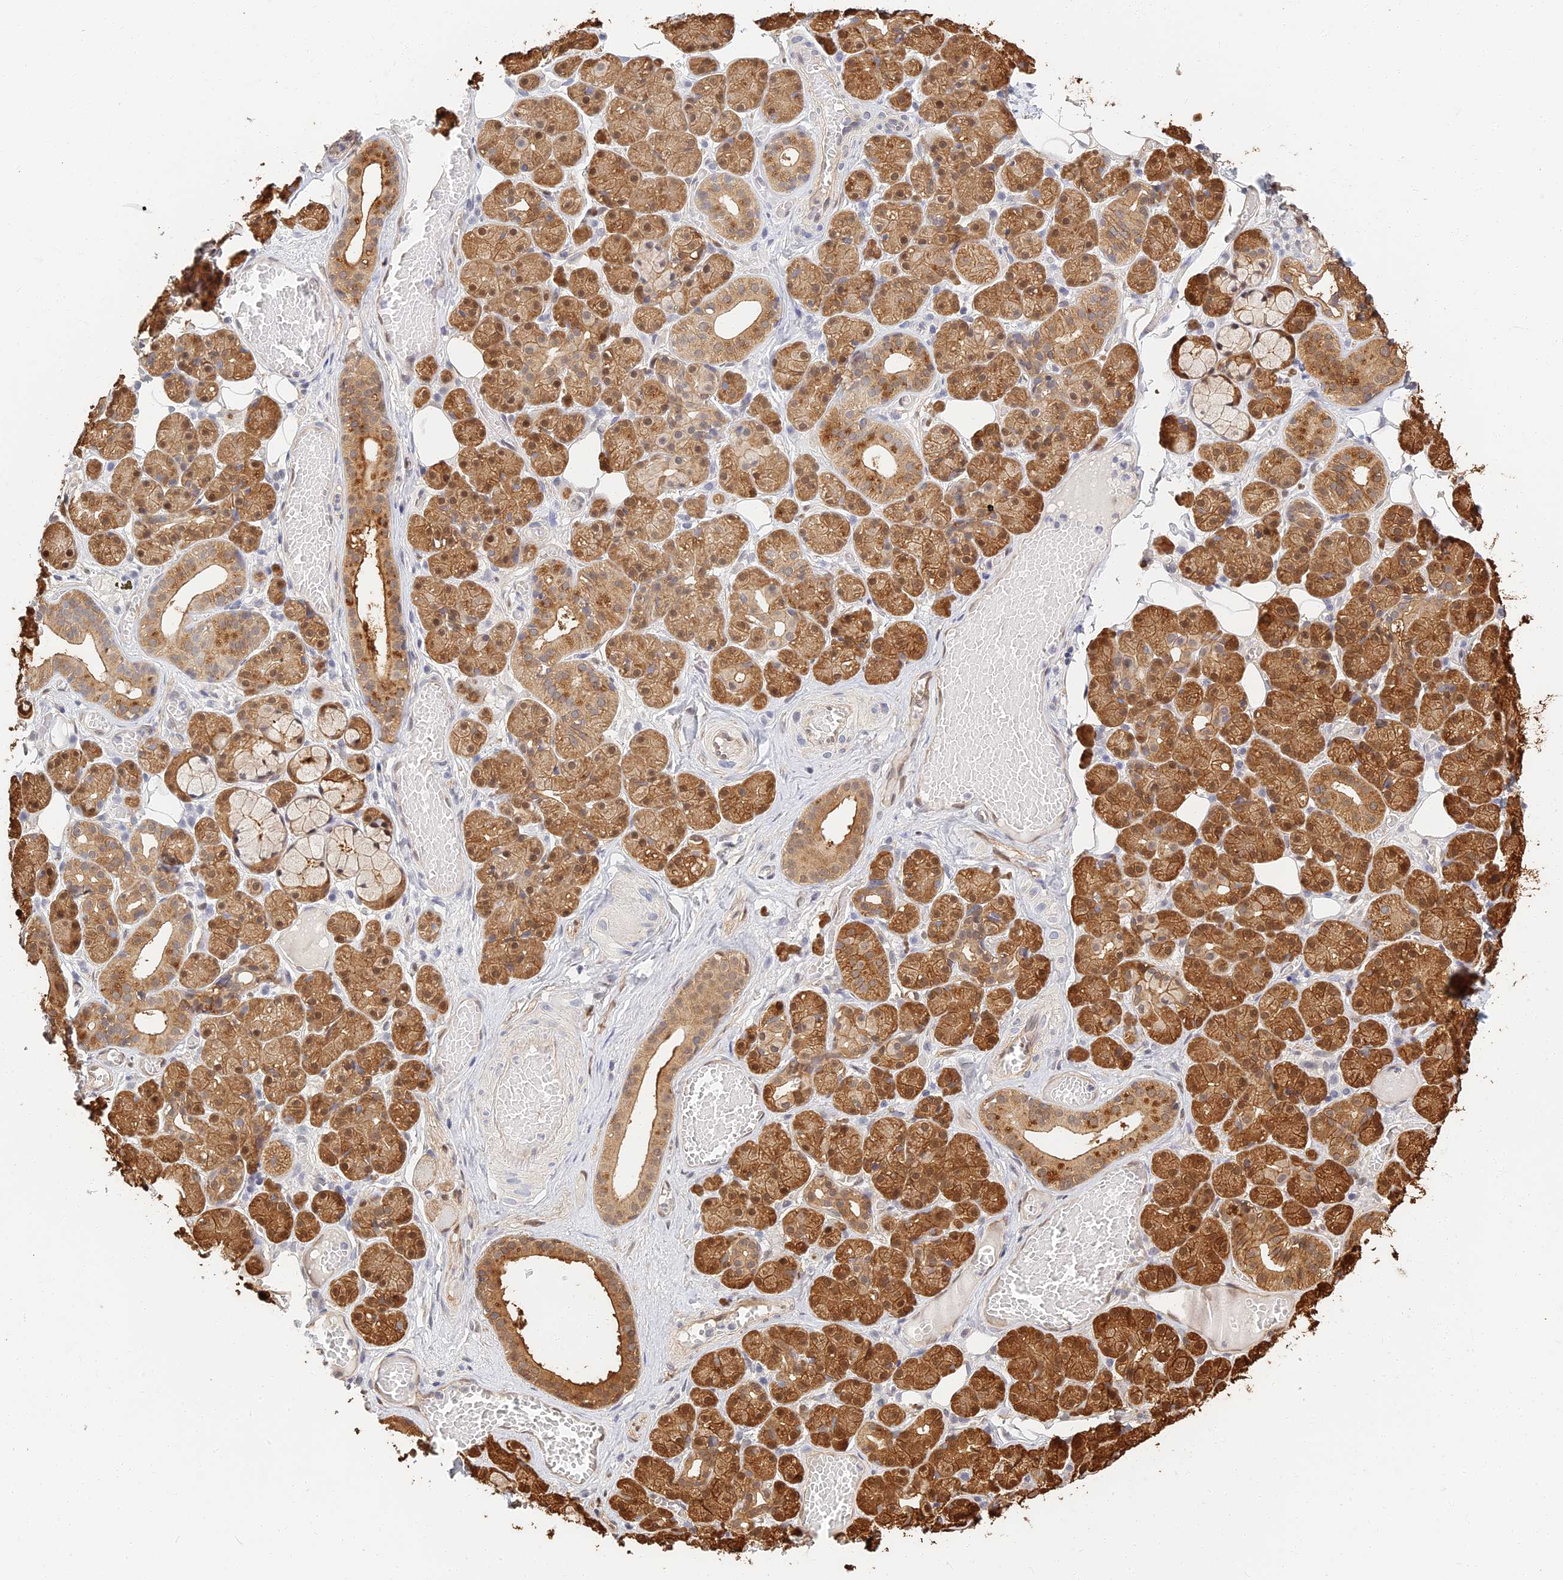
{"staining": {"intensity": "strong", "quantity": ">75%", "location": "cytoplasmic/membranous,nuclear"}, "tissue": "salivary gland", "cell_type": "Glandular cells", "image_type": "normal", "snomed": [{"axis": "morphology", "description": "Normal tissue, NOS"}, {"axis": "topography", "description": "Salivary gland"}], "caption": "Immunohistochemical staining of unremarkable salivary gland reveals >75% levels of strong cytoplasmic/membranous,nuclear protein expression in approximately >75% of glandular cells.", "gene": "LRRN3", "patient": {"sex": "male", "age": 63}}